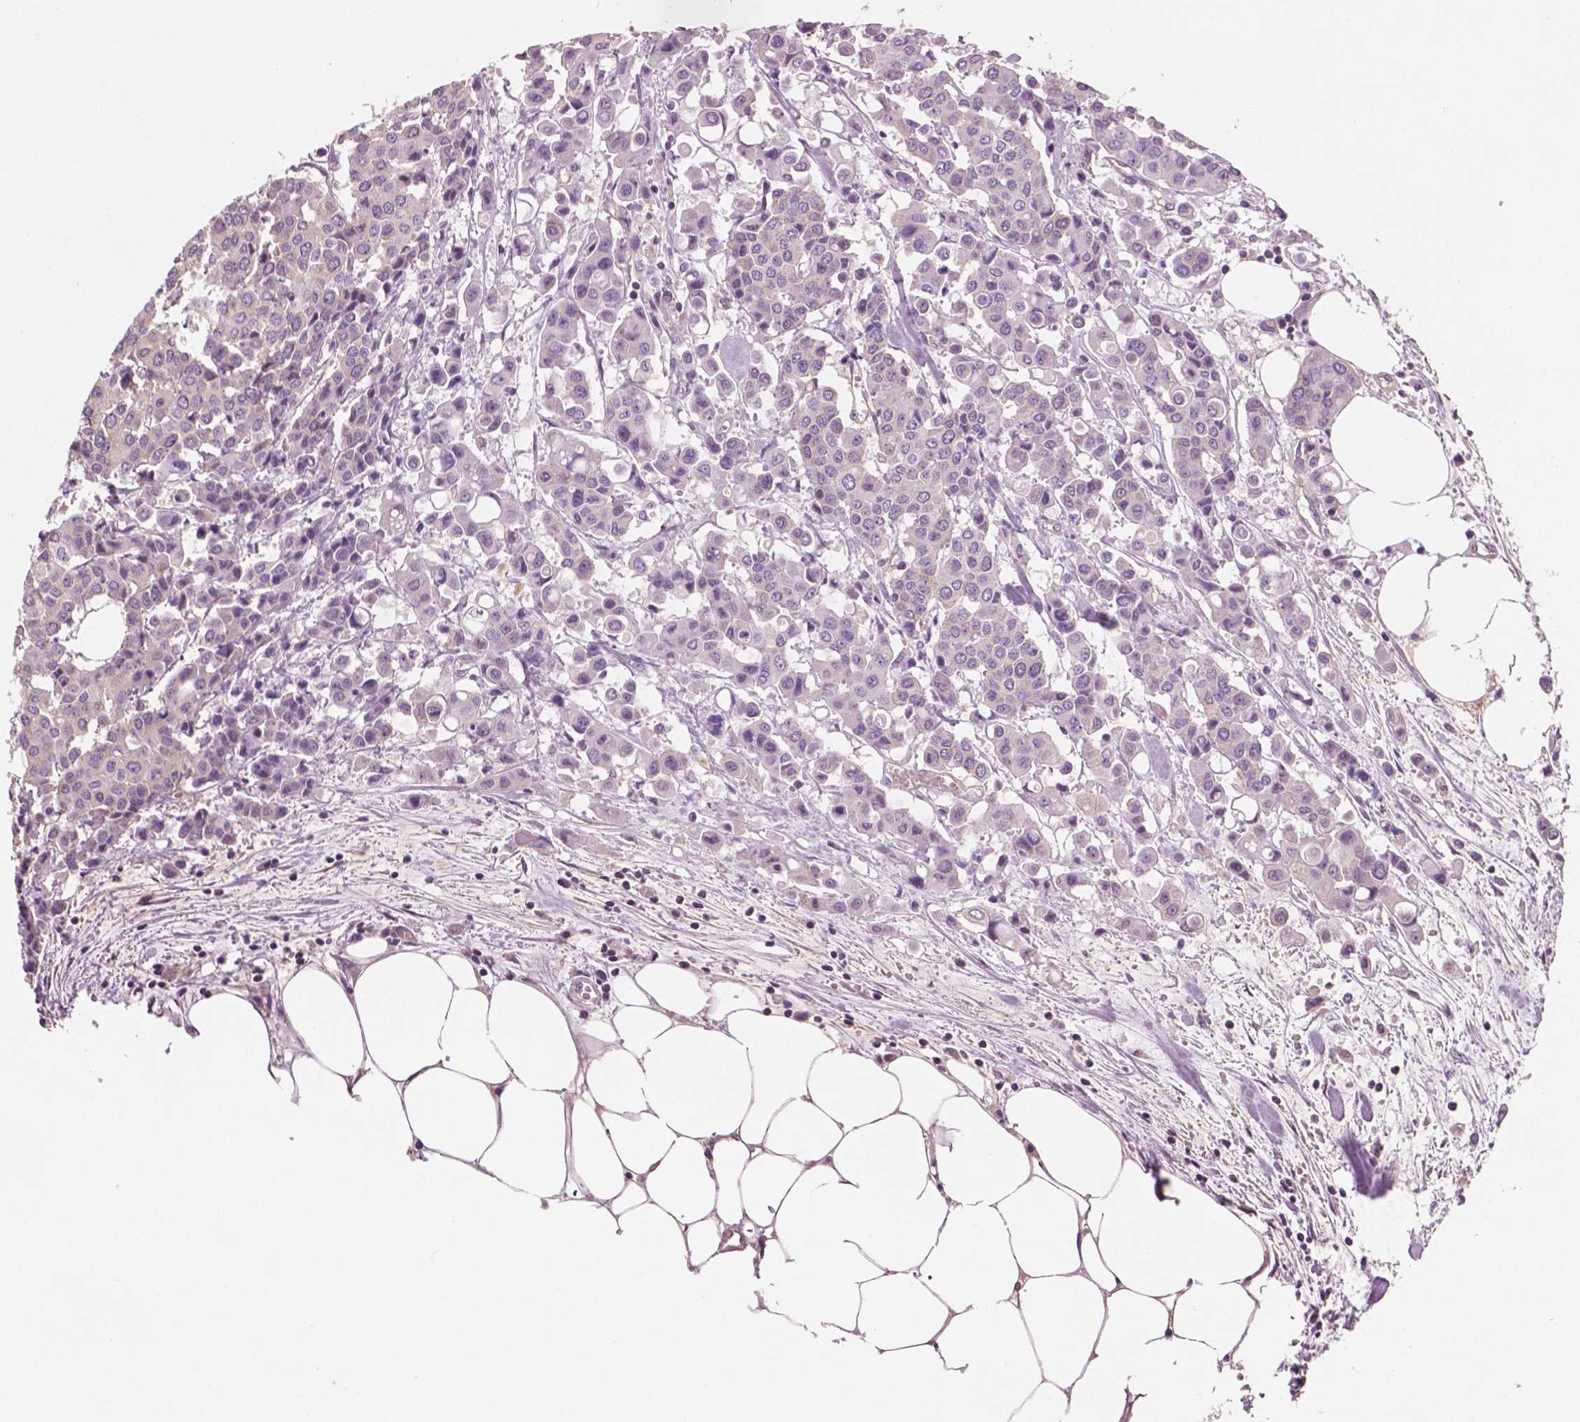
{"staining": {"intensity": "negative", "quantity": "none", "location": "none"}, "tissue": "carcinoid", "cell_type": "Tumor cells", "image_type": "cancer", "snomed": [{"axis": "morphology", "description": "Carcinoid, malignant, NOS"}, {"axis": "topography", "description": "Colon"}], "caption": "This is an IHC image of human carcinoid. There is no staining in tumor cells.", "gene": "PTX3", "patient": {"sex": "male", "age": 81}}